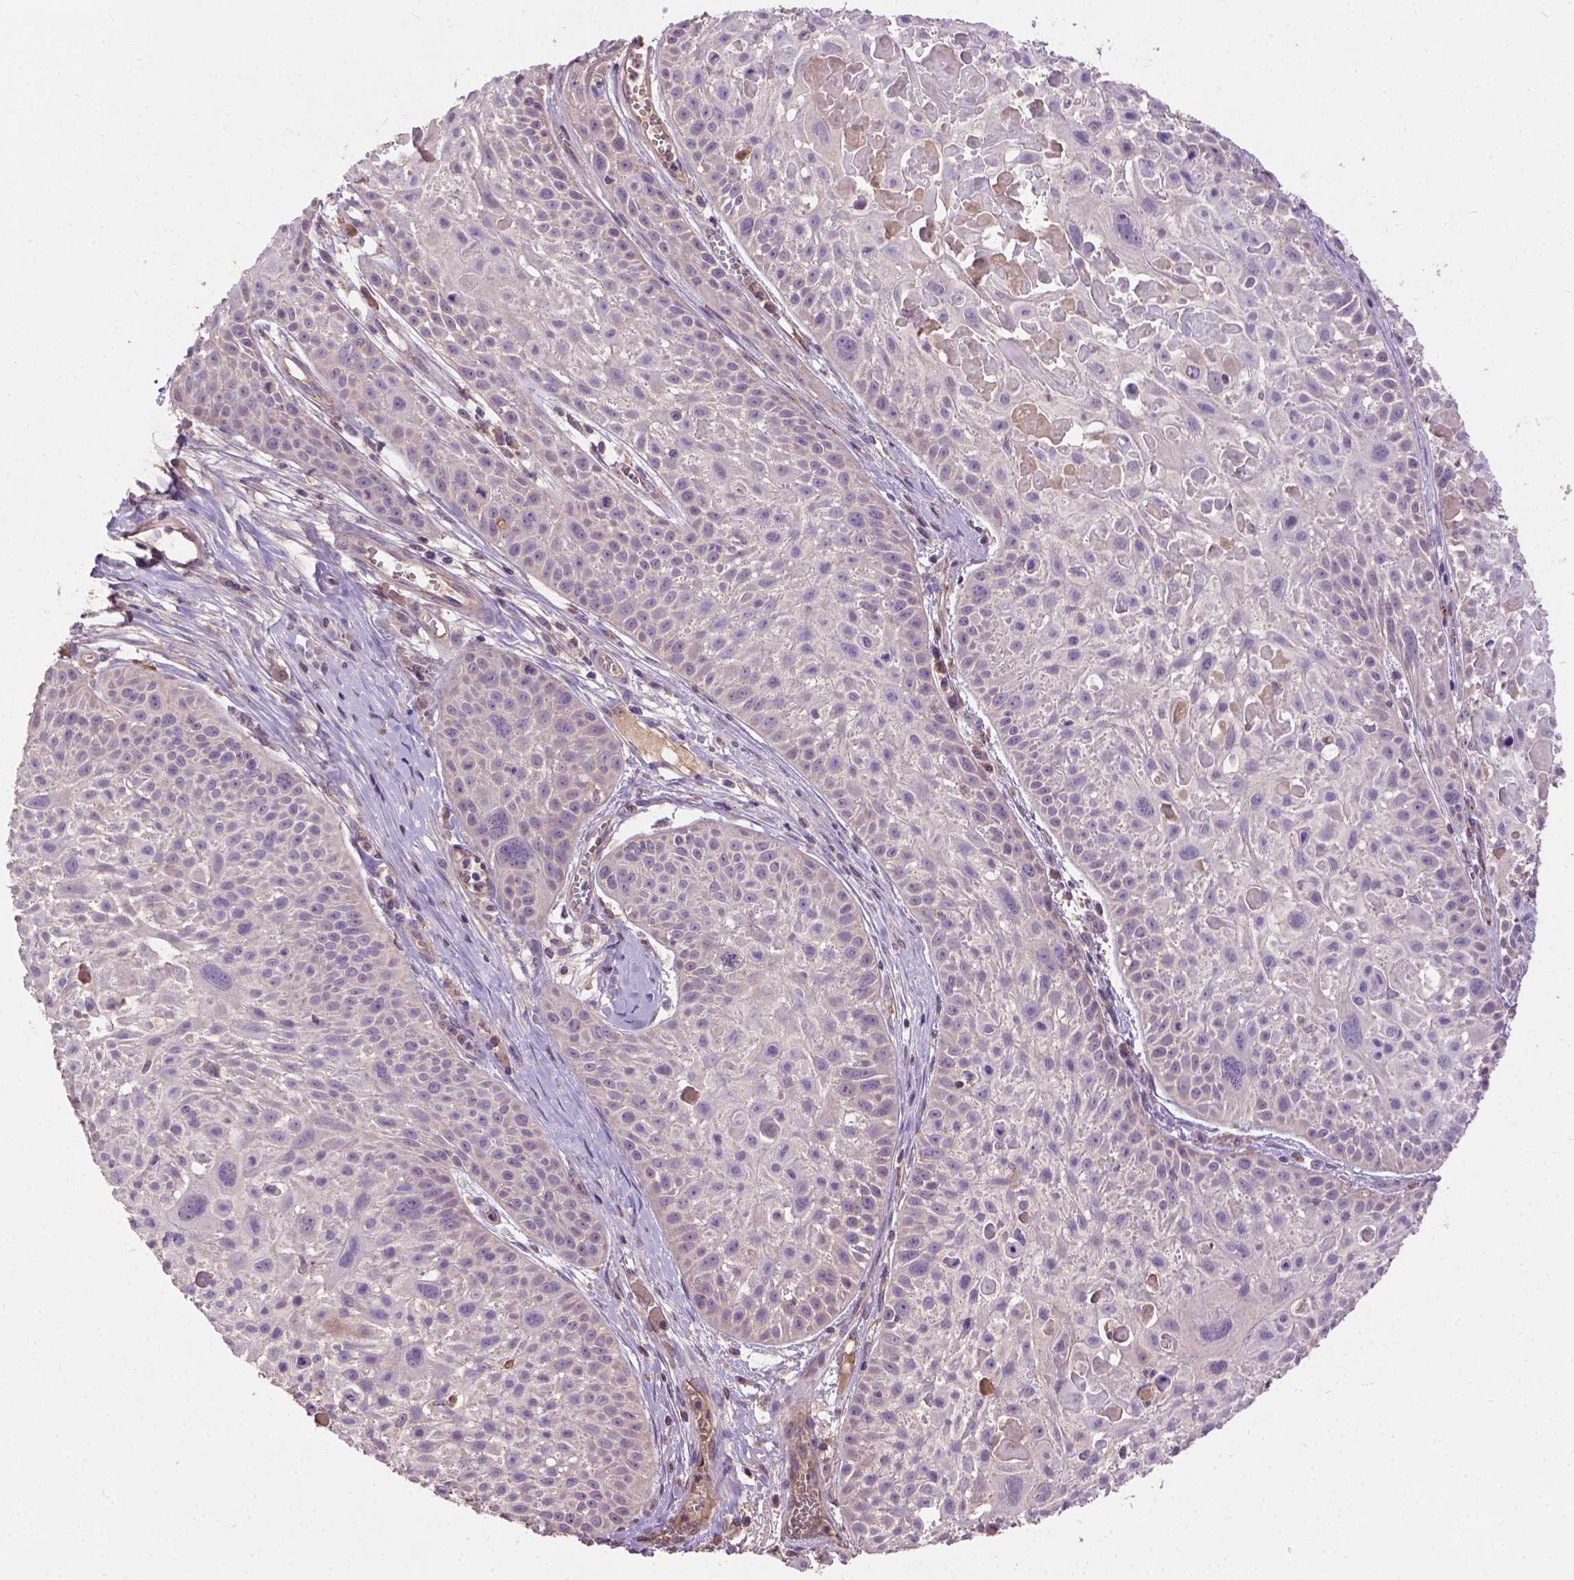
{"staining": {"intensity": "negative", "quantity": "none", "location": "none"}, "tissue": "skin cancer", "cell_type": "Tumor cells", "image_type": "cancer", "snomed": [{"axis": "morphology", "description": "Squamous cell carcinoma, NOS"}, {"axis": "topography", "description": "Skin"}, {"axis": "topography", "description": "Anal"}], "caption": "Tumor cells are negative for protein expression in human skin cancer.", "gene": "ZNF337", "patient": {"sex": "female", "age": 75}}